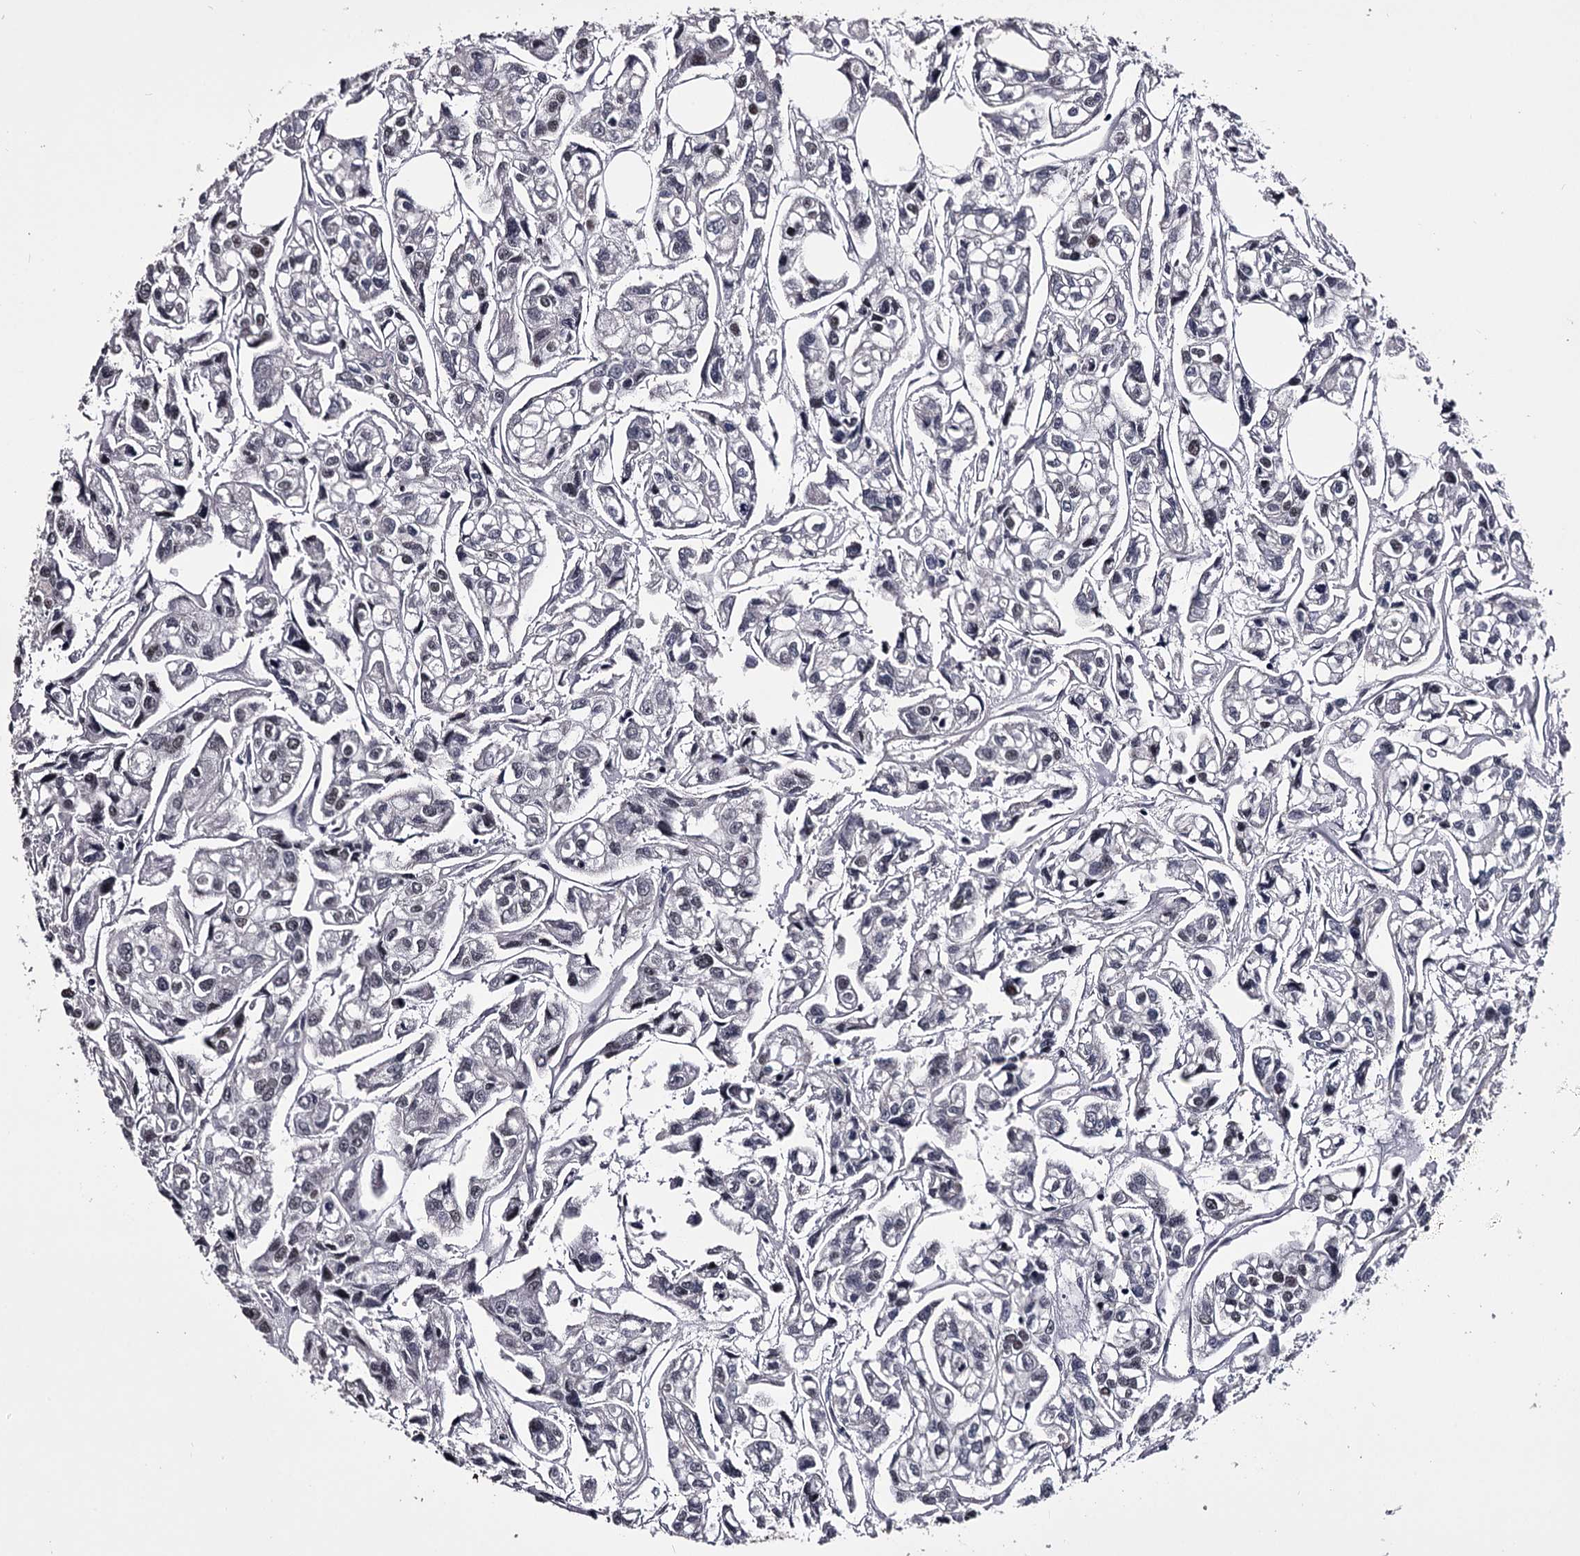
{"staining": {"intensity": "negative", "quantity": "none", "location": "none"}, "tissue": "urothelial cancer", "cell_type": "Tumor cells", "image_type": "cancer", "snomed": [{"axis": "morphology", "description": "Urothelial carcinoma, High grade"}, {"axis": "topography", "description": "Urinary bladder"}], "caption": "This is an immunohistochemistry (IHC) image of human urothelial cancer. There is no expression in tumor cells.", "gene": "OVOL2", "patient": {"sex": "male", "age": 67}}